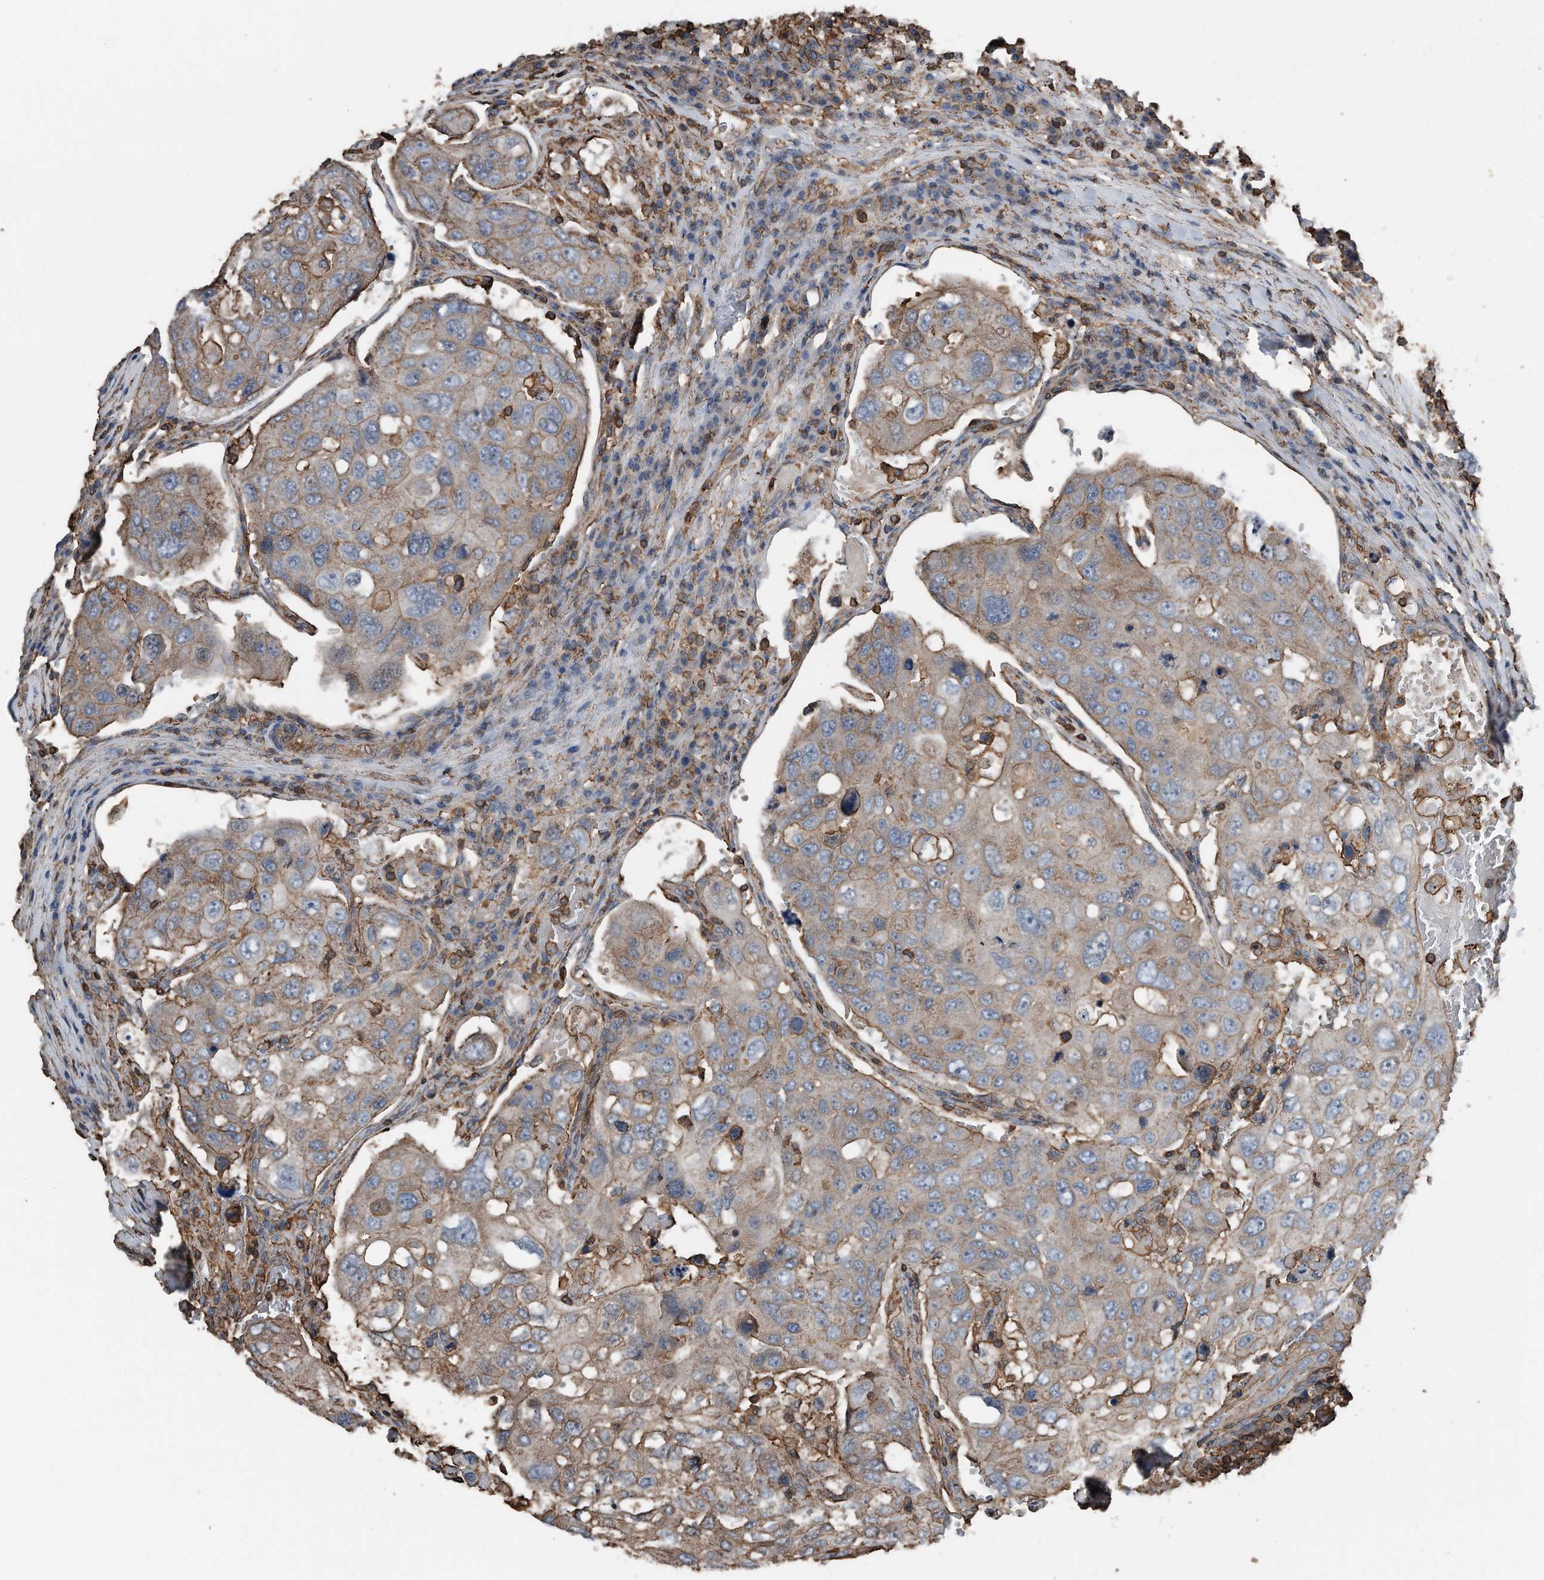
{"staining": {"intensity": "moderate", "quantity": ">75%", "location": "cytoplasmic/membranous"}, "tissue": "urothelial cancer", "cell_type": "Tumor cells", "image_type": "cancer", "snomed": [{"axis": "morphology", "description": "Urothelial carcinoma, High grade"}, {"axis": "topography", "description": "Lymph node"}, {"axis": "topography", "description": "Urinary bladder"}], "caption": "Moderate cytoplasmic/membranous expression is present in about >75% of tumor cells in high-grade urothelial carcinoma.", "gene": "RSPO3", "patient": {"sex": "male", "age": 51}}